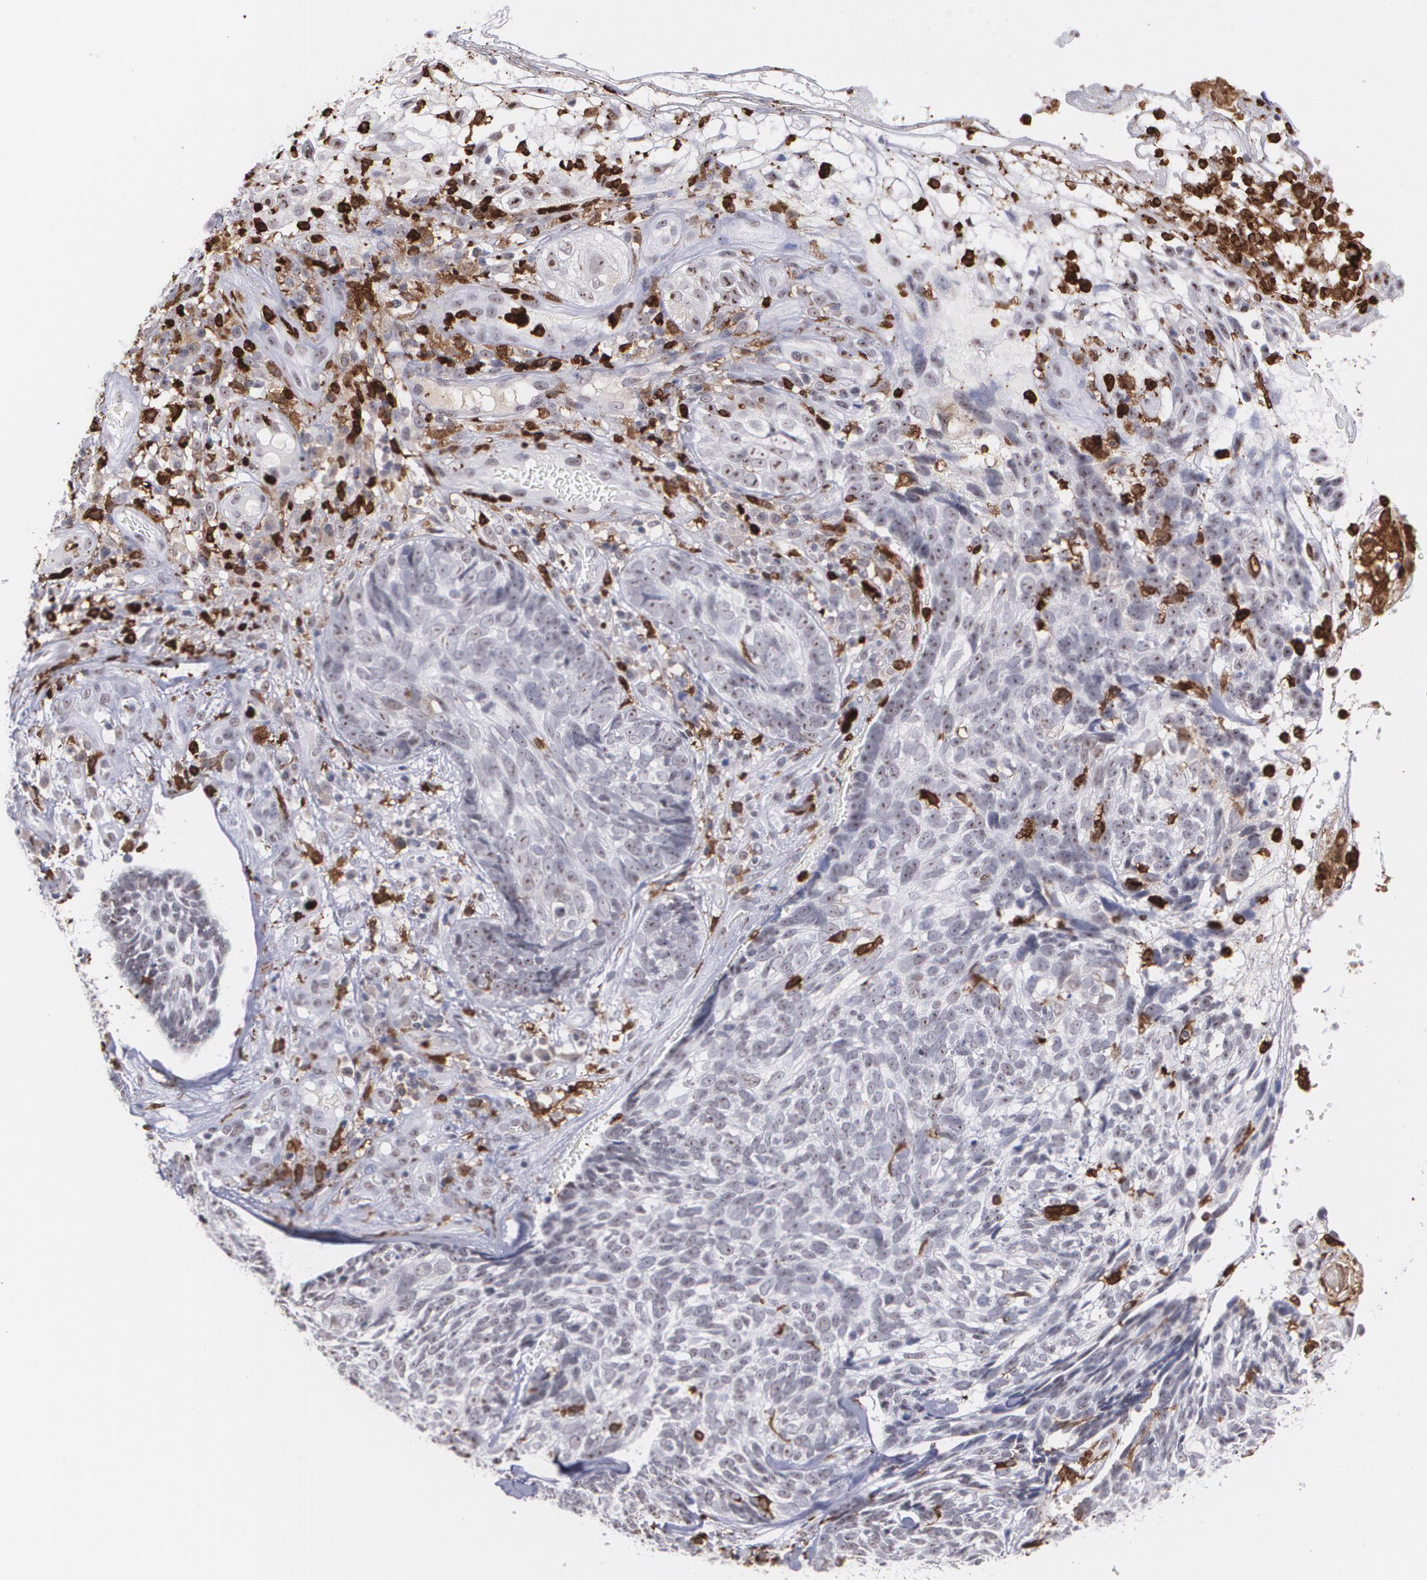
{"staining": {"intensity": "negative", "quantity": "none", "location": "none"}, "tissue": "skin cancer", "cell_type": "Tumor cells", "image_type": "cancer", "snomed": [{"axis": "morphology", "description": "Basal cell carcinoma"}, {"axis": "topography", "description": "Skin"}], "caption": "An image of skin cancer stained for a protein reveals no brown staining in tumor cells.", "gene": "NCF2", "patient": {"sex": "male", "age": 72}}